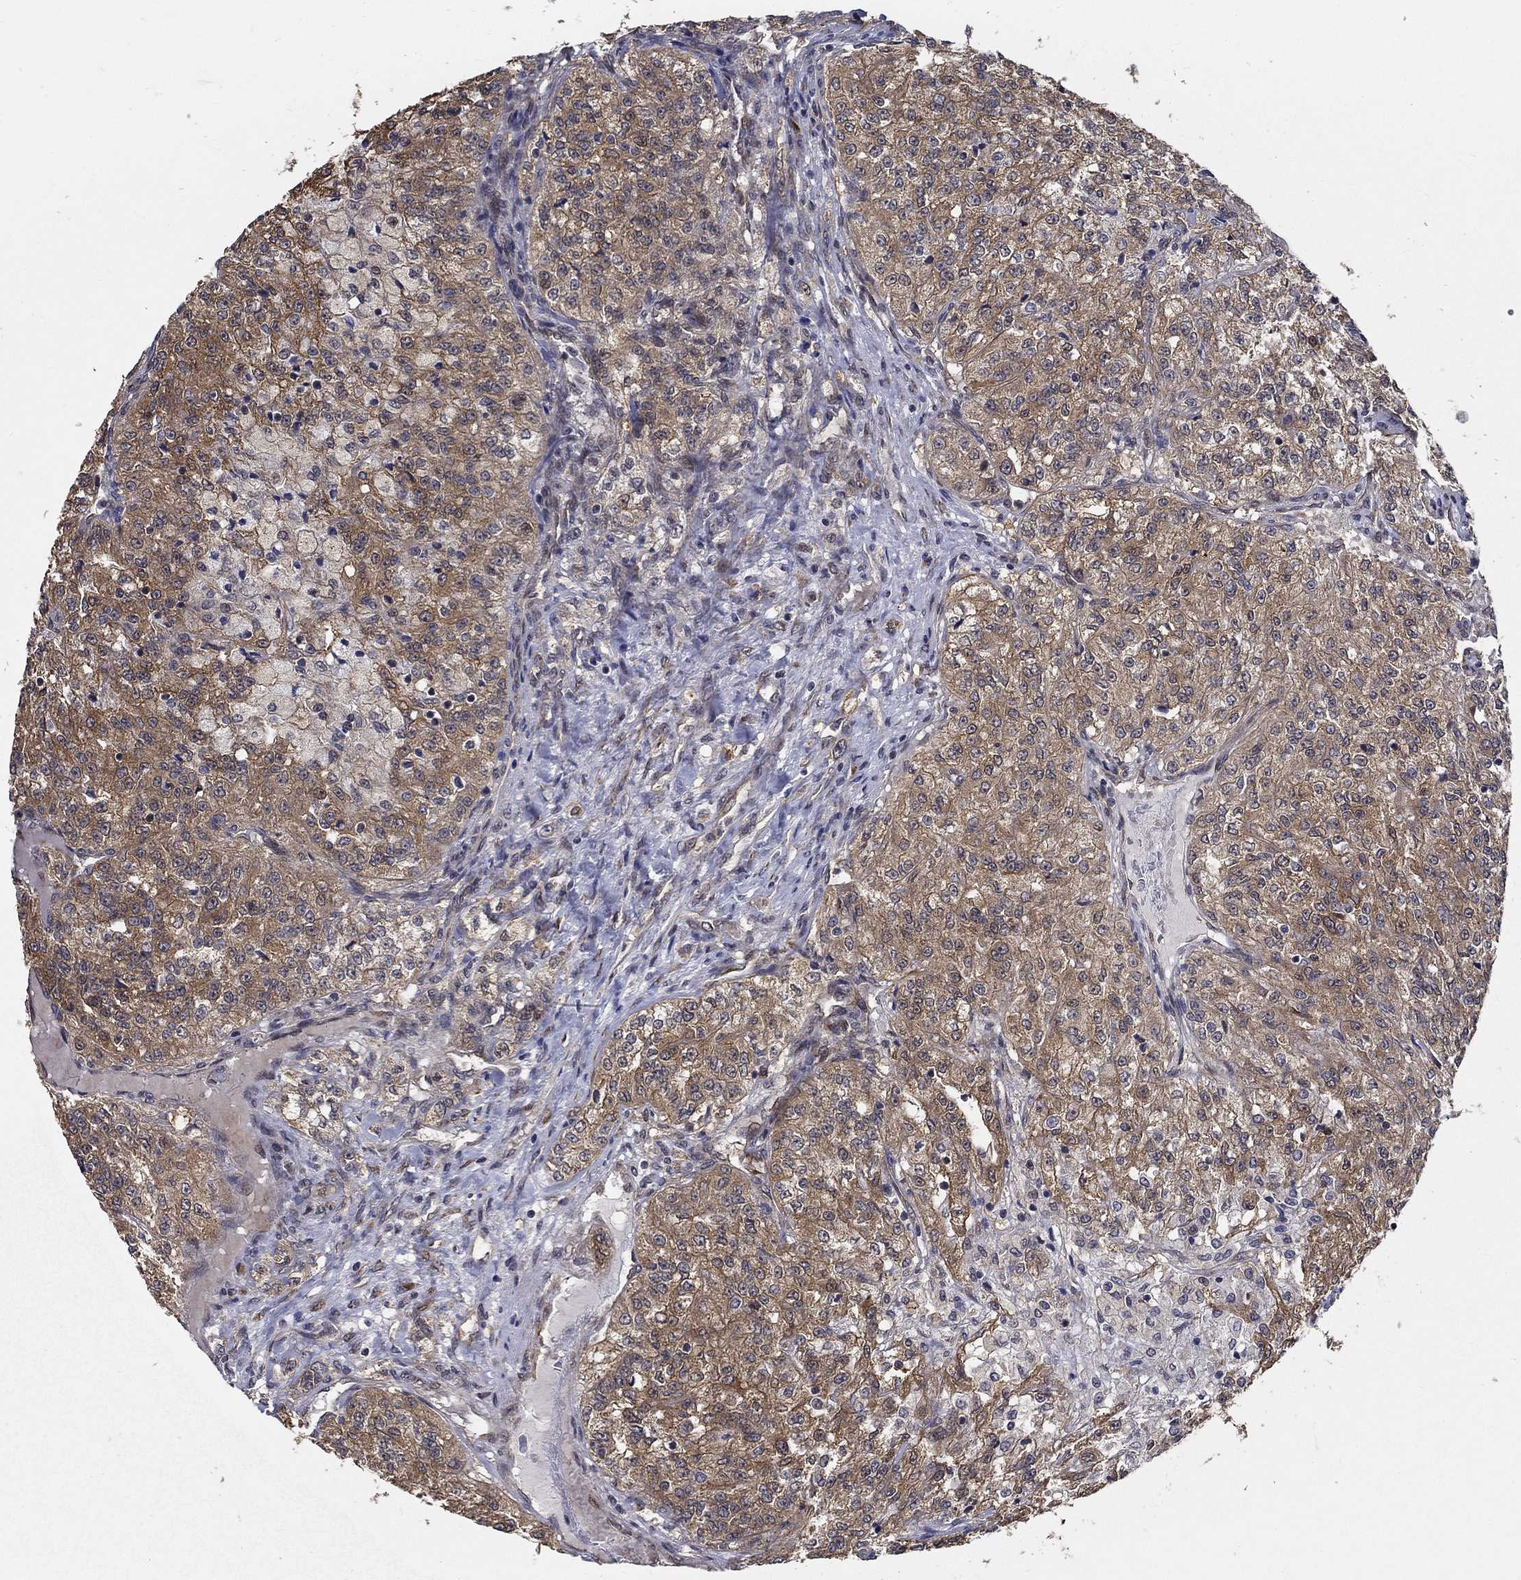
{"staining": {"intensity": "moderate", "quantity": ">75%", "location": "cytoplasmic/membranous"}, "tissue": "renal cancer", "cell_type": "Tumor cells", "image_type": "cancer", "snomed": [{"axis": "morphology", "description": "Adenocarcinoma, NOS"}, {"axis": "topography", "description": "Kidney"}], "caption": "A high-resolution micrograph shows immunohistochemistry (IHC) staining of renal cancer (adenocarcinoma), which displays moderate cytoplasmic/membranous staining in about >75% of tumor cells.", "gene": "ZNF594", "patient": {"sex": "female", "age": 63}}